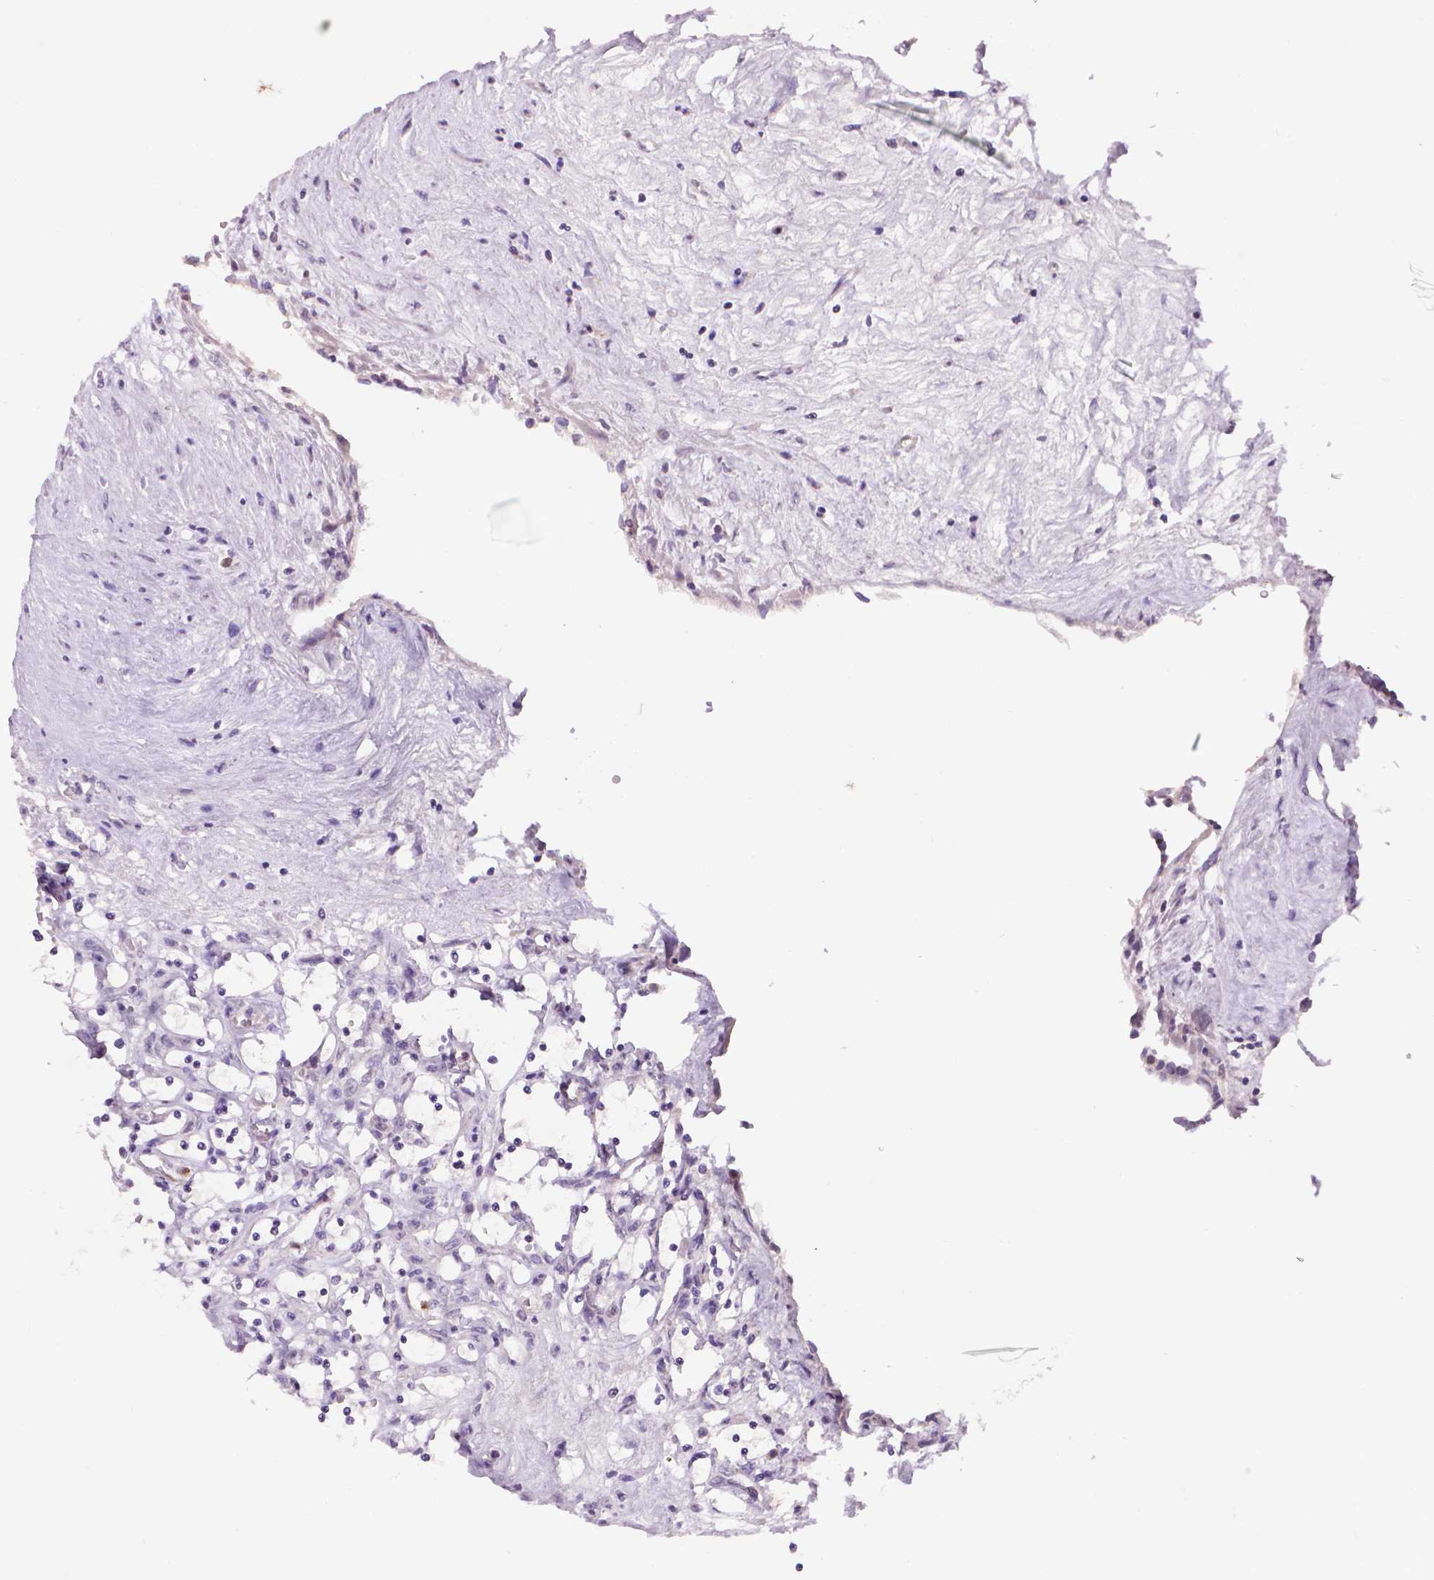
{"staining": {"intensity": "negative", "quantity": "none", "location": "none"}, "tissue": "renal cancer", "cell_type": "Tumor cells", "image_type": "cancer", "snomed": [{"axis": "morphology", "description": "Adenocarcinoma, NOS"}, {"axis": "topography", "description": "Kidney"}], "caption": "An immunohistochemistry (IHC) micrograph of renal cancer is shown. There is no staining in tumor cells of renal cancer.", "gene": "CDKN2D", "patient": {"sex": "female", "age": 69}}